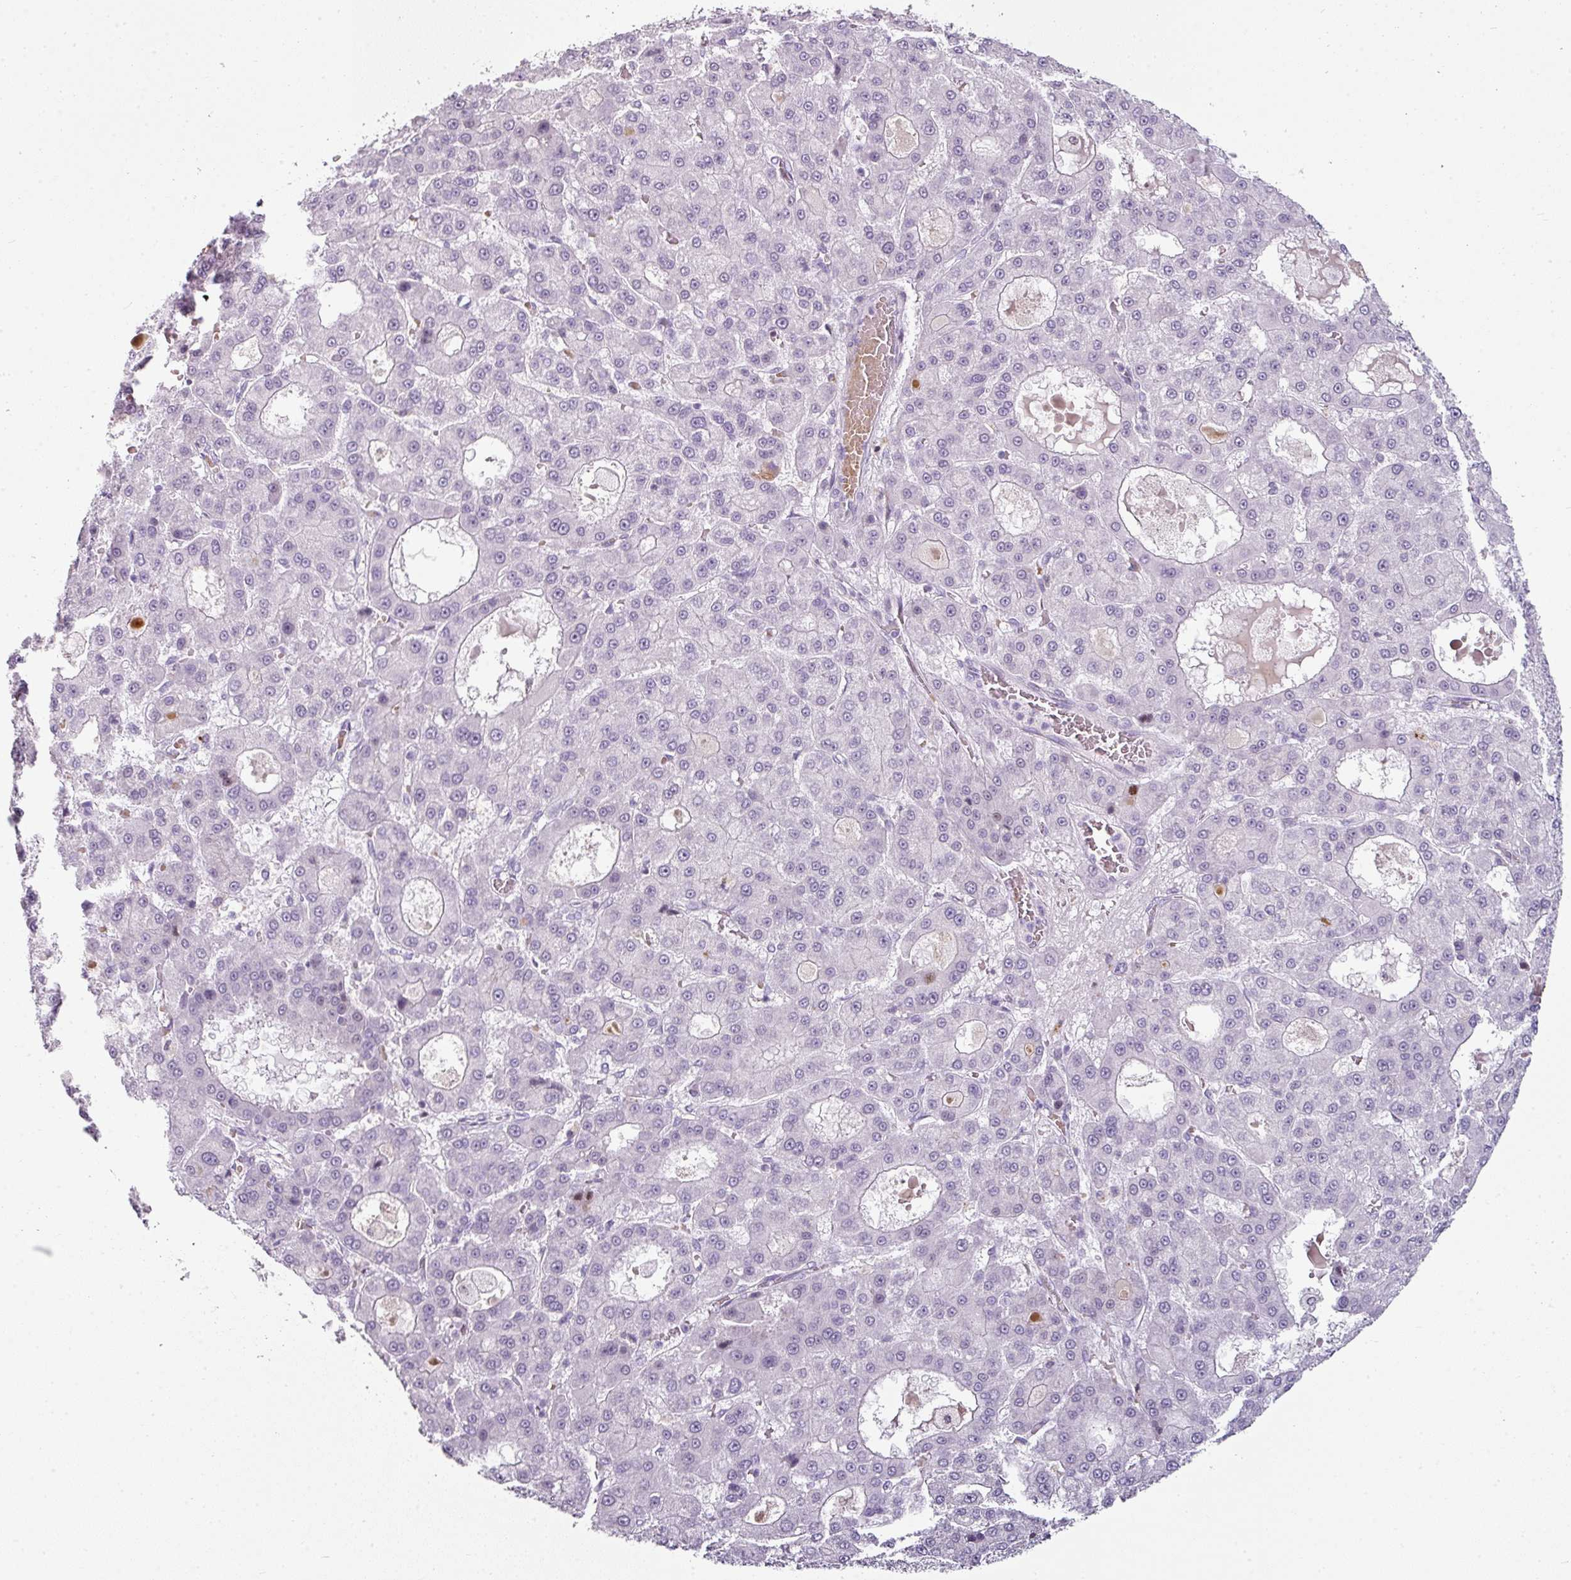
{"staining": {"intensity": "negative", "quantity": "none", "location": "none"}, "tissue": "liver cancer", "cell_type": "Tumor cells", "image_type": "cancer", "snomed": [{"axis": "morphology", "description": "Carcinoma, Hepatocellular, NOS"}, {"axis": "topography", "description": "Liver"}], "caption": "Immunohistochemical staining of human liver hepatocellular carcinoma demonstrates no significant staining in tumor cells.", "gene": "SYT8", "patient": {"sex": "male", "age": 70}}